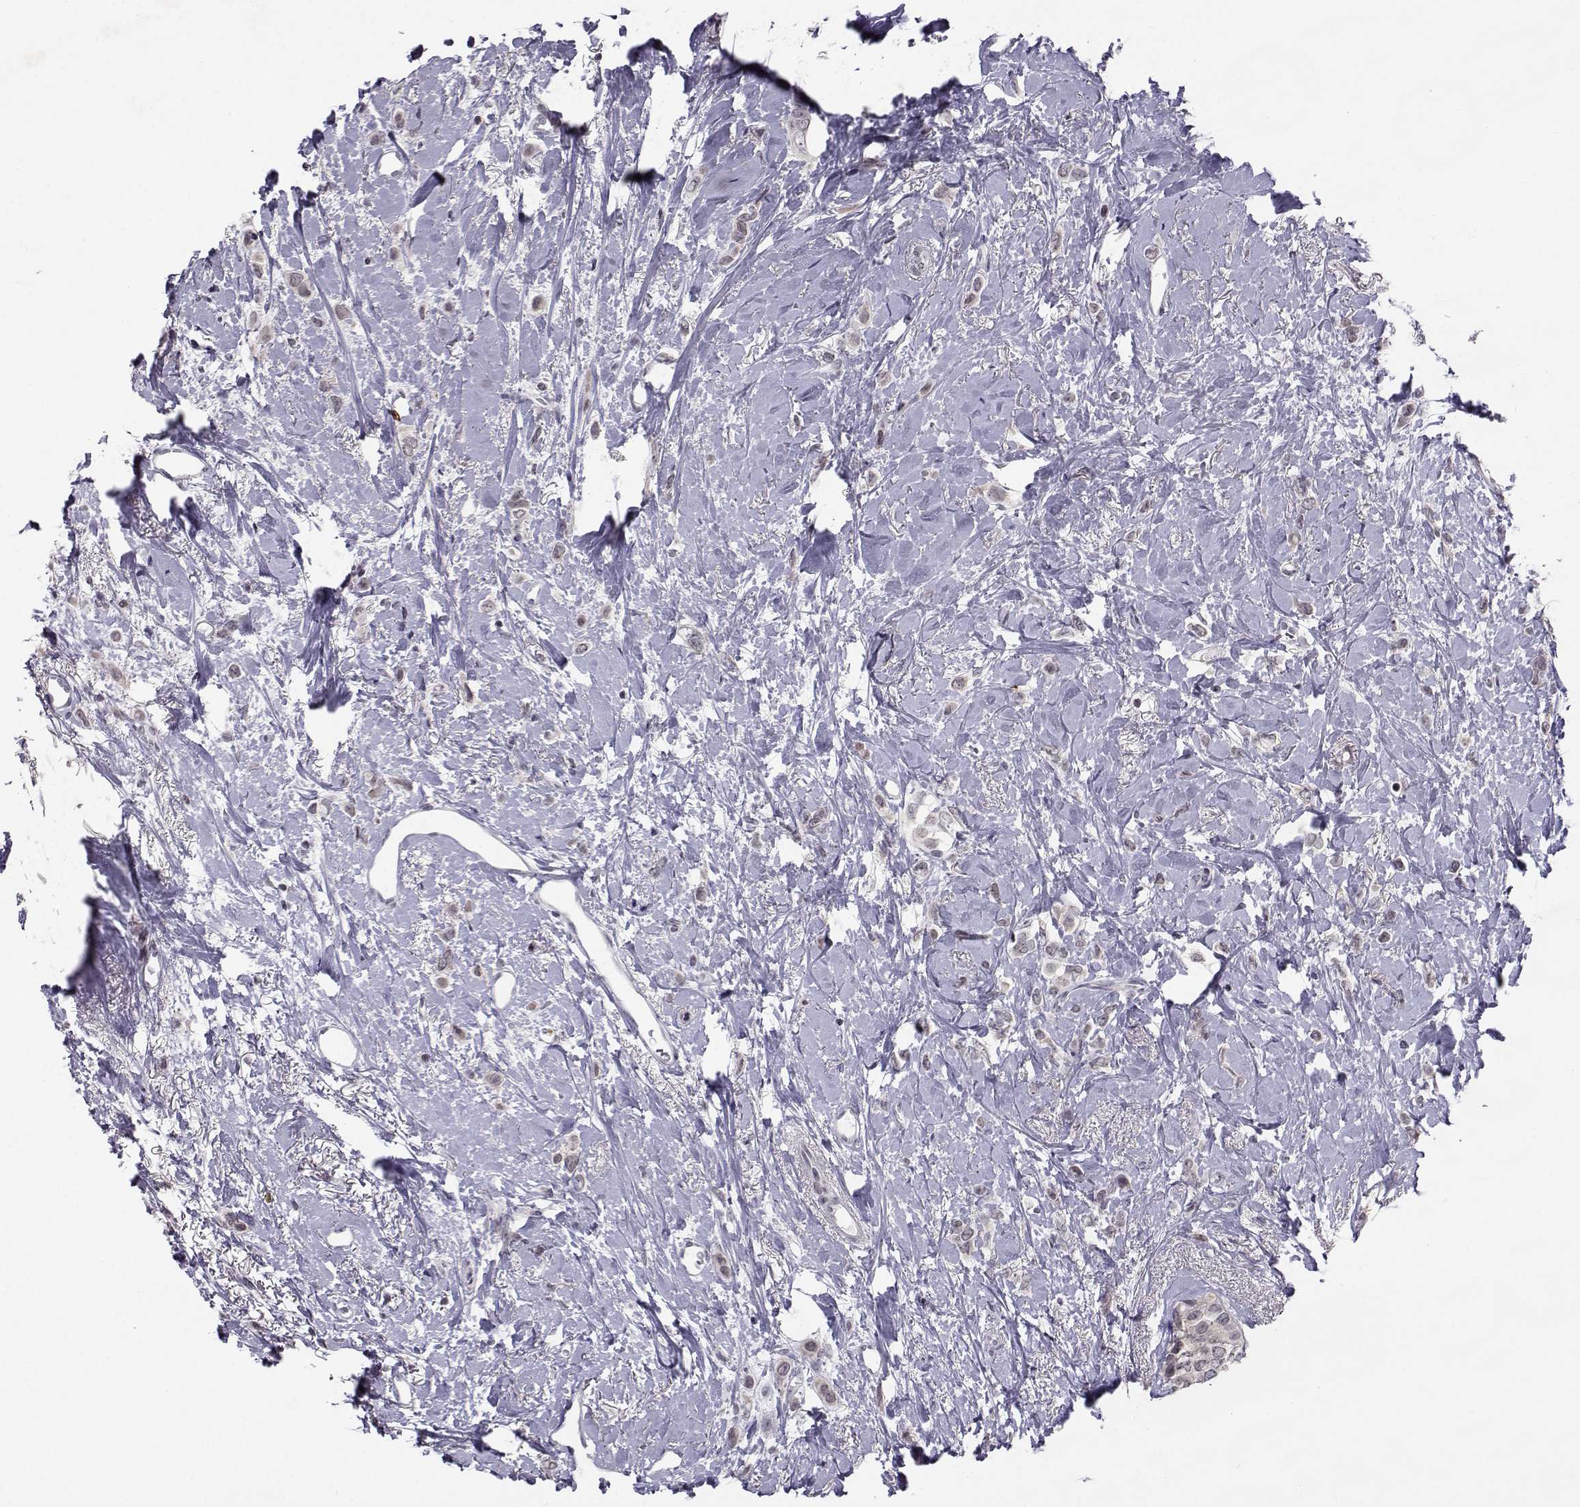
{"staining": {"intensity": "negative", "quantity": "none", "location": "none"}, "tissue": "breast cancer", "cell_type": "Tumor cells", "image_type": "cancer", "snomed": [{"axis": "morphology", "description": "Lobular carcinoma"}, {"axis": "topography", "description": "Breast"}], "caption": "DAB immunohistochemical staining of human breast cancer displays no significant expression in tumor cells.", "gene": "MARCHF4", "patient": {"sex": "female", "age": 66}}